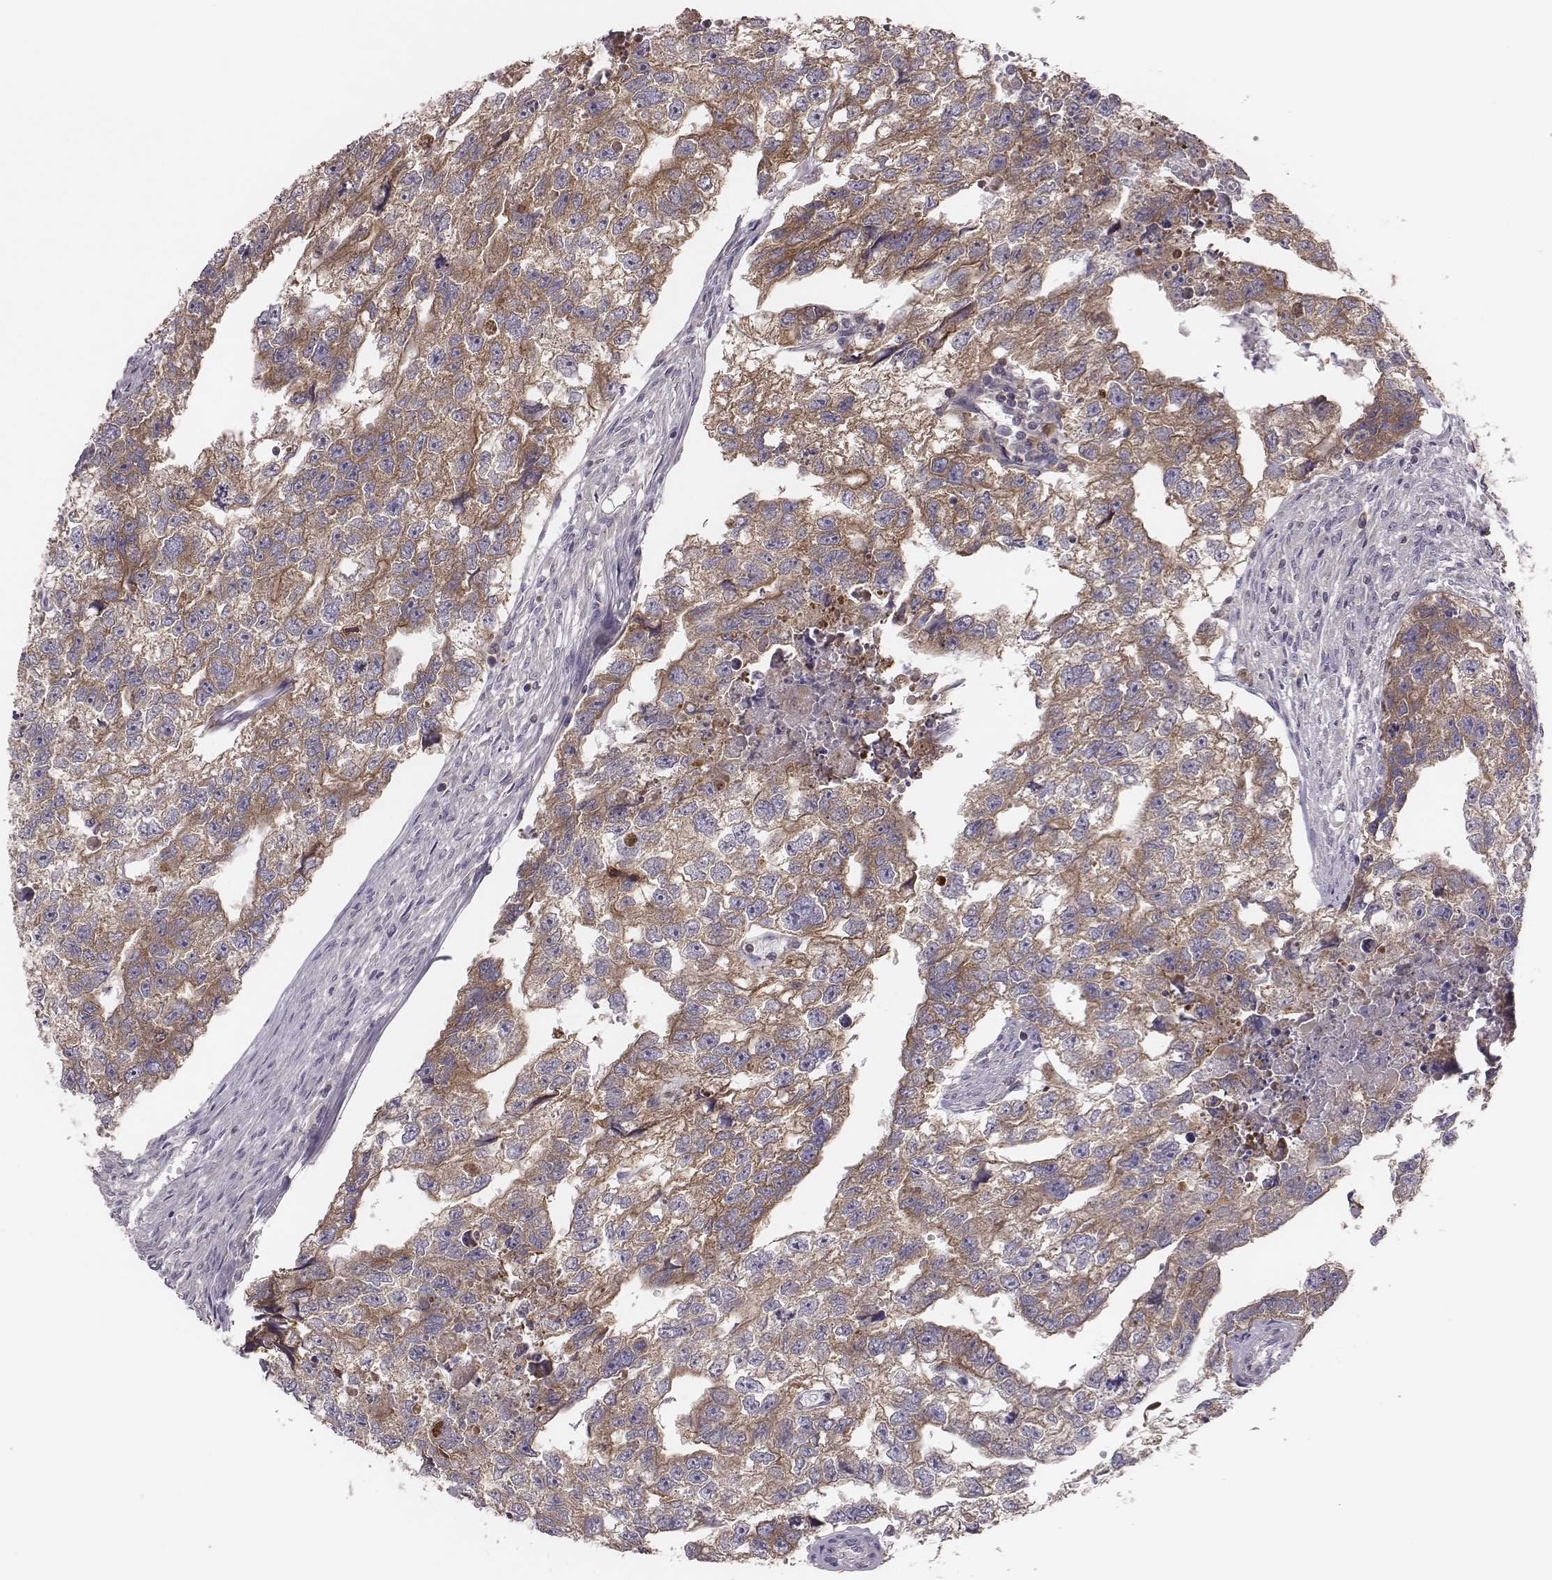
{"staining": {"intensity": "moderate", "quantity": ">75%", "location": "cytoplasmic/membranous"}, "tissue": "testis cancer", "cell_type": "Tumor cells", "image_type": "cancer", "snomed": [{"axis": "morphology", "description": "Carcinoma, Embryonal, NOS"}, {"axis": "morphology", "description": "Teratoma, malignant, NOS"}, {"axis": "topography", "description": "Testis"}], "caption": "Moderate cytoplasmic/membranous staining for a protein is appreciated in about >75% of tumor cells of testis cancer using immunohistochemistry.", "gene": "CAD", "patient": {"sex": "male", "age": 44}}